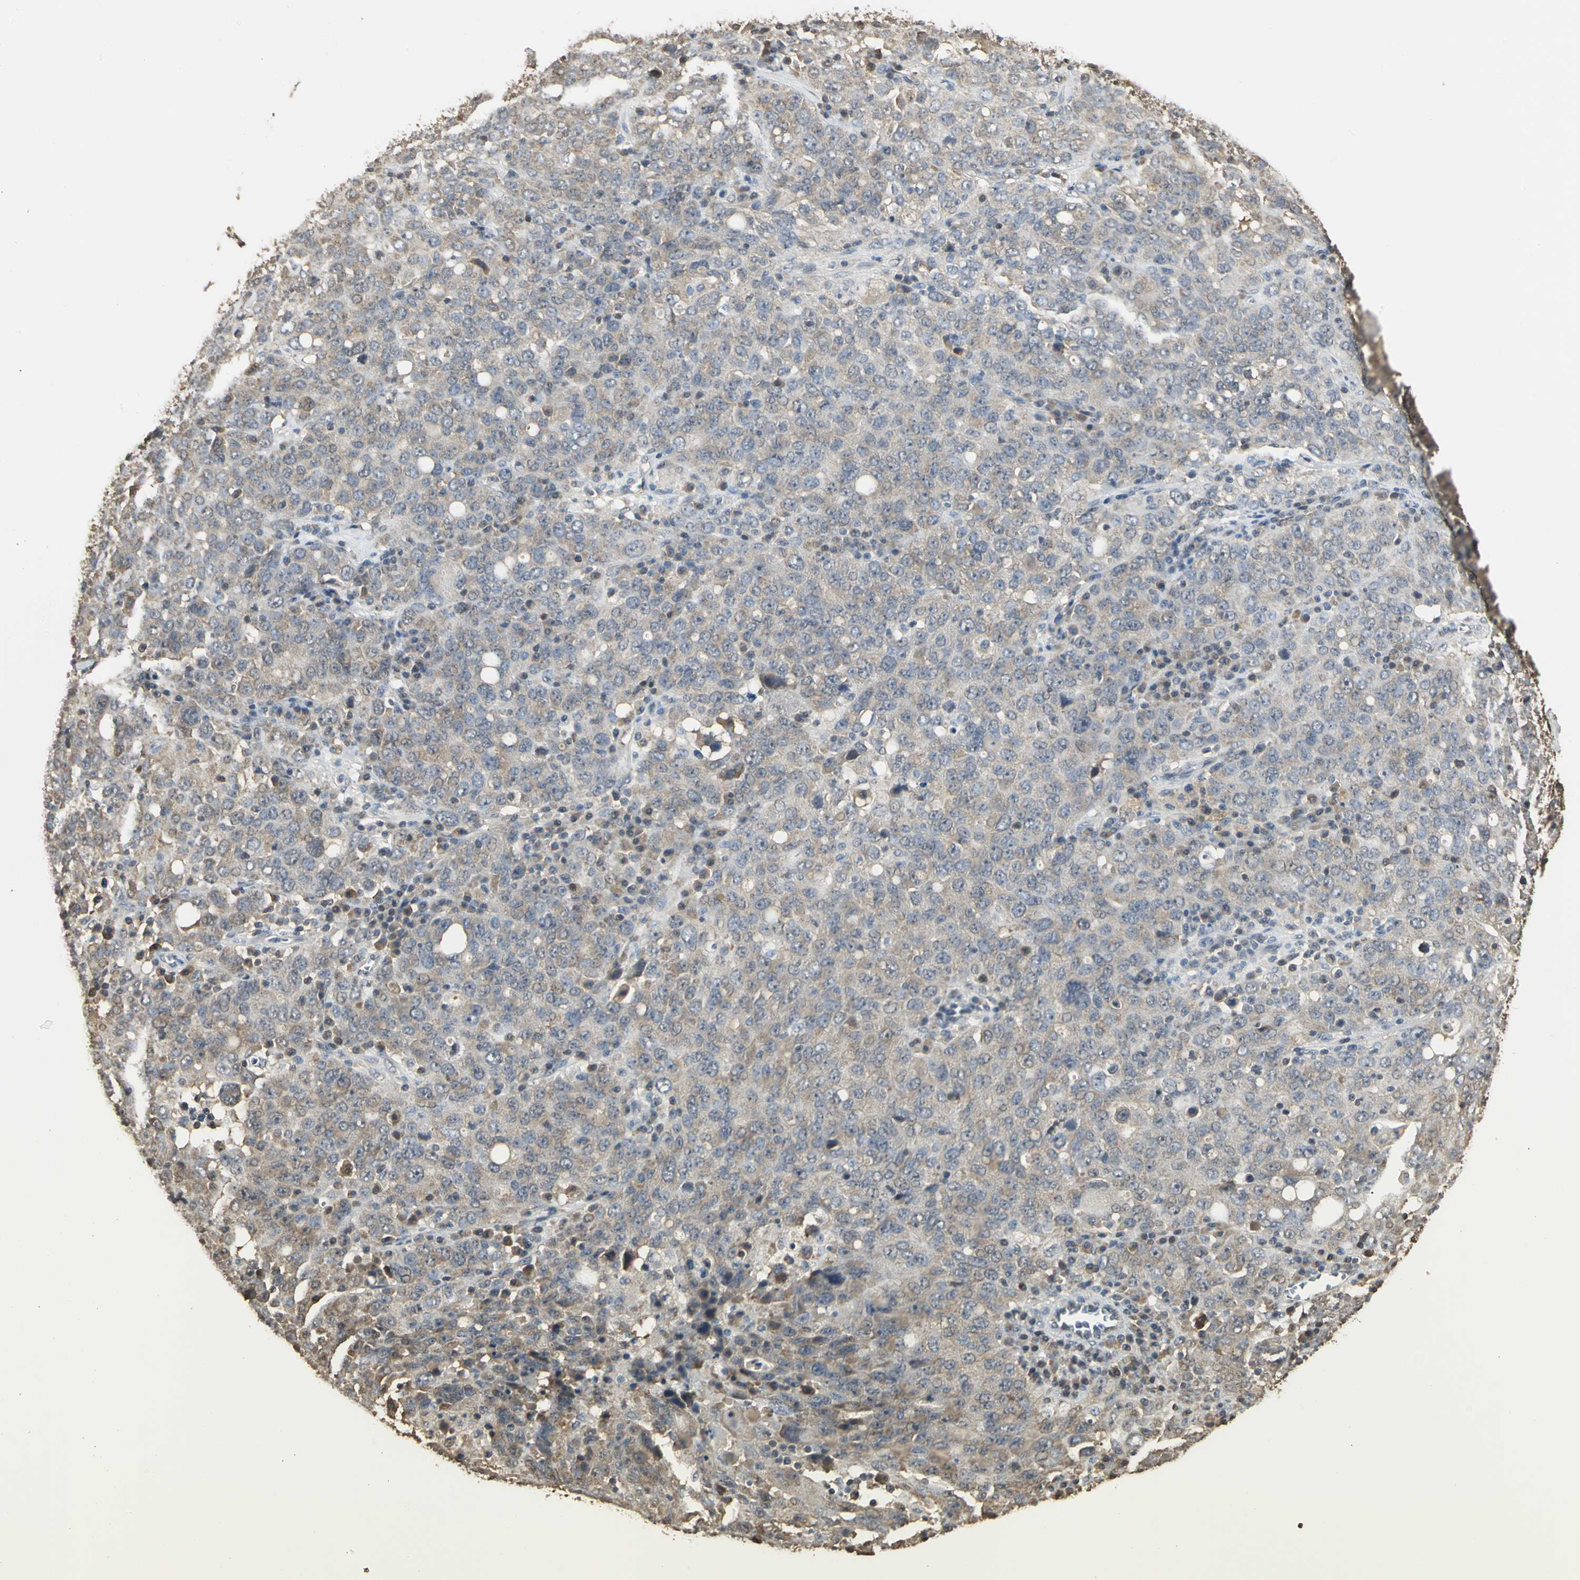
{"staining": {"intensity": "weak", "quantity": ">75%", "location": "cytoplasmic/membranous"}, "tissue": "ovarian cancer", "cell_type": "Tumor cells", "image_type": "cancer", "snomed": [{"axis": "morphology", "description": "Carcinoma, endometroid"}, {"axis": "topography", "description": "Ovary"}], "caption": "This micrograph displays ovarian cancer (endometroid carcinoma) stained with immunohistochemistry to label a protein in brown. The cytoplasmic/membranous of tumor cells show weak positivity for the protein. Nuclei are counter-stained blue.", "gene": "PARK7", "patient": {"sex": "female", "age": 62}}